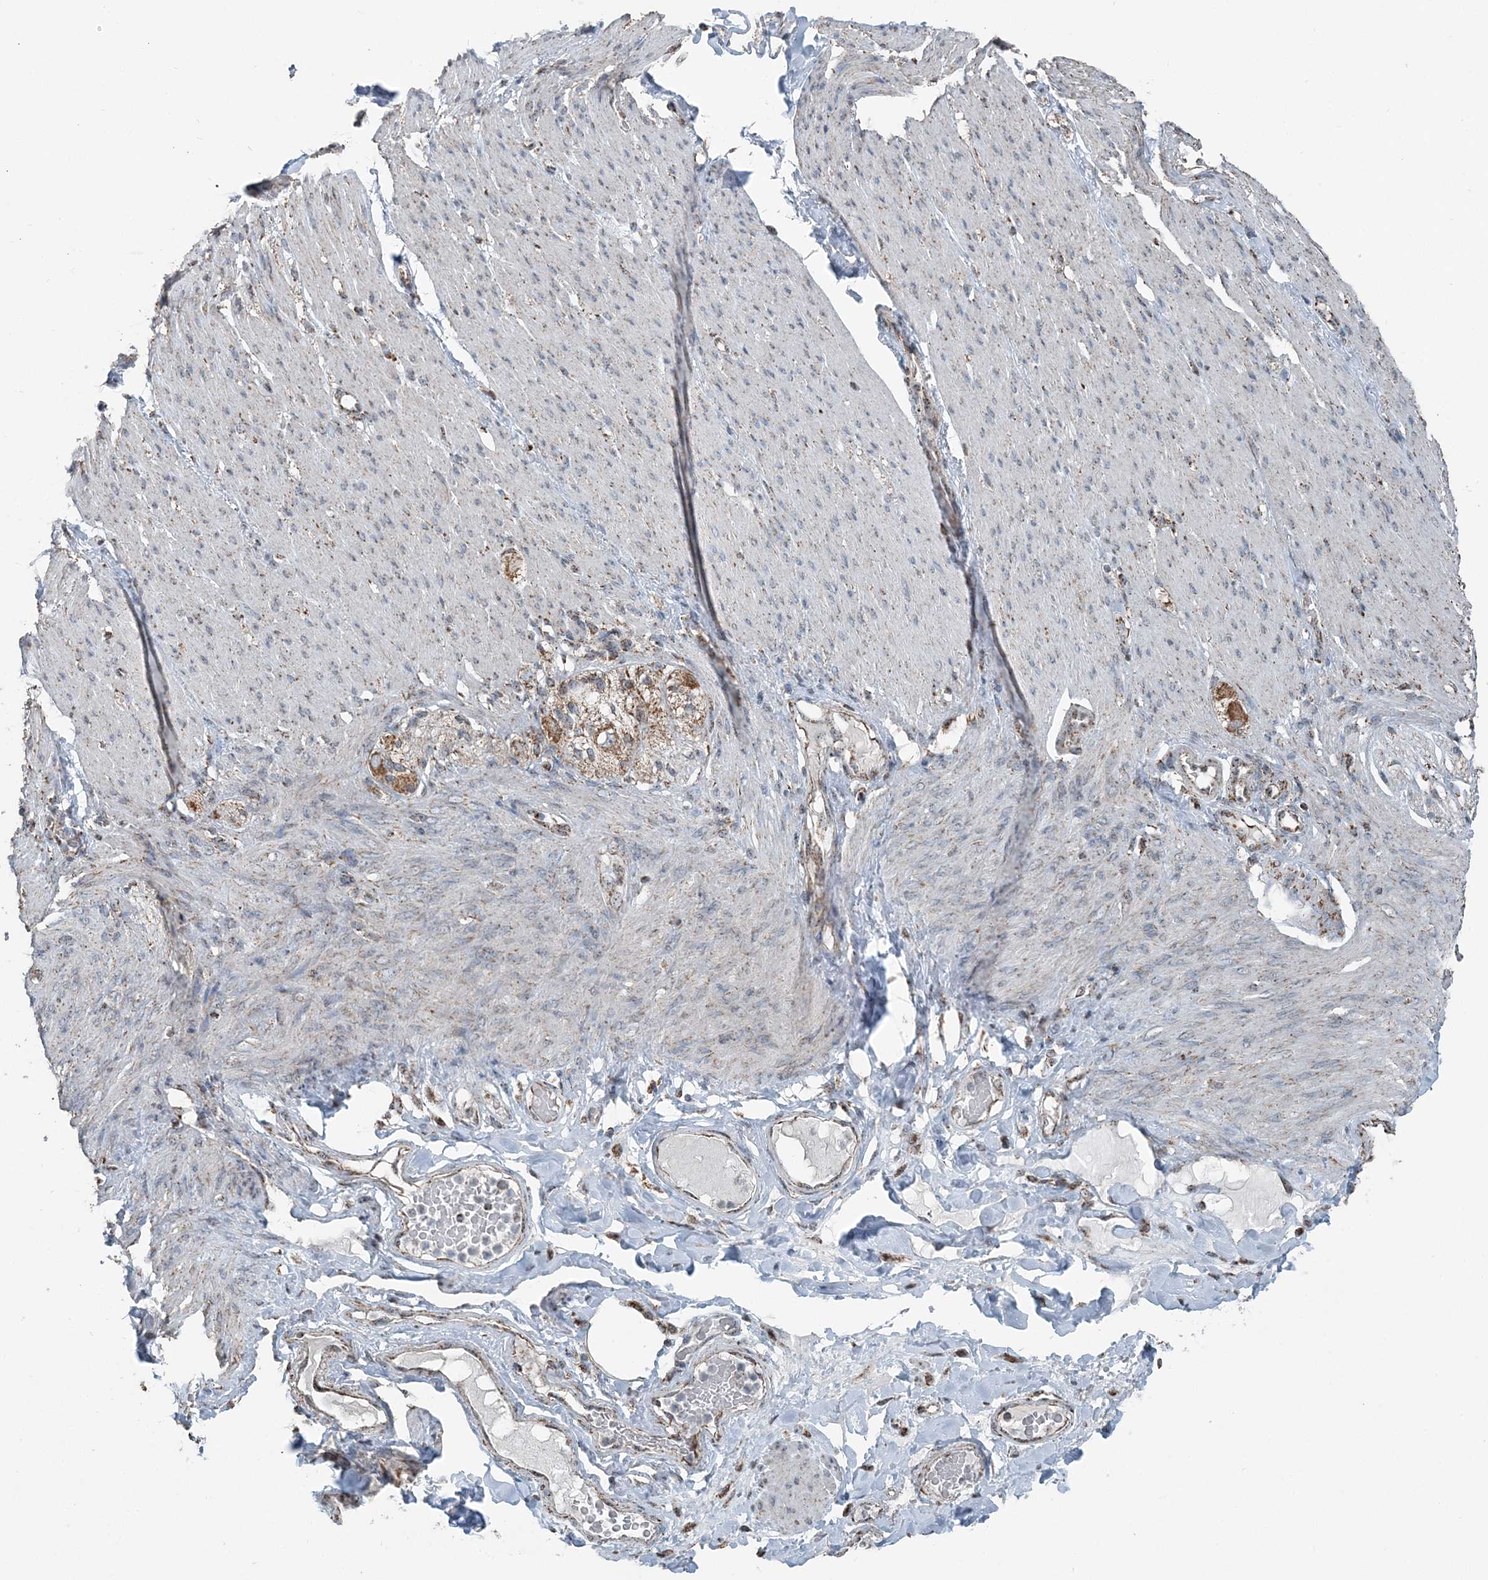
{"staining": {"intensity": "moderate", "quantity": ">75%", "location": "cytoplasmic/membranous"}, "tissue": "adipose tissue", "cell_type": "Adipocytes", "image_type": "normal", "snomed": [{"axis": "morphology", "description": "Normal tissue, NOS"}, {"axis": "topography", "description": "Colon"}, {"axis": "topography", "description": "Peripheral nerve tissue"}], "caption": "The immunohistochemical stain highlights moderate cytoplasmic/membranous expression in adipocytes of benign adipose tissue. (brown staining indicates protein expression, while blue staining denotes nuclei).", "gene": "SUCLG1", "patient": {"sex": "female", "age": 61}}